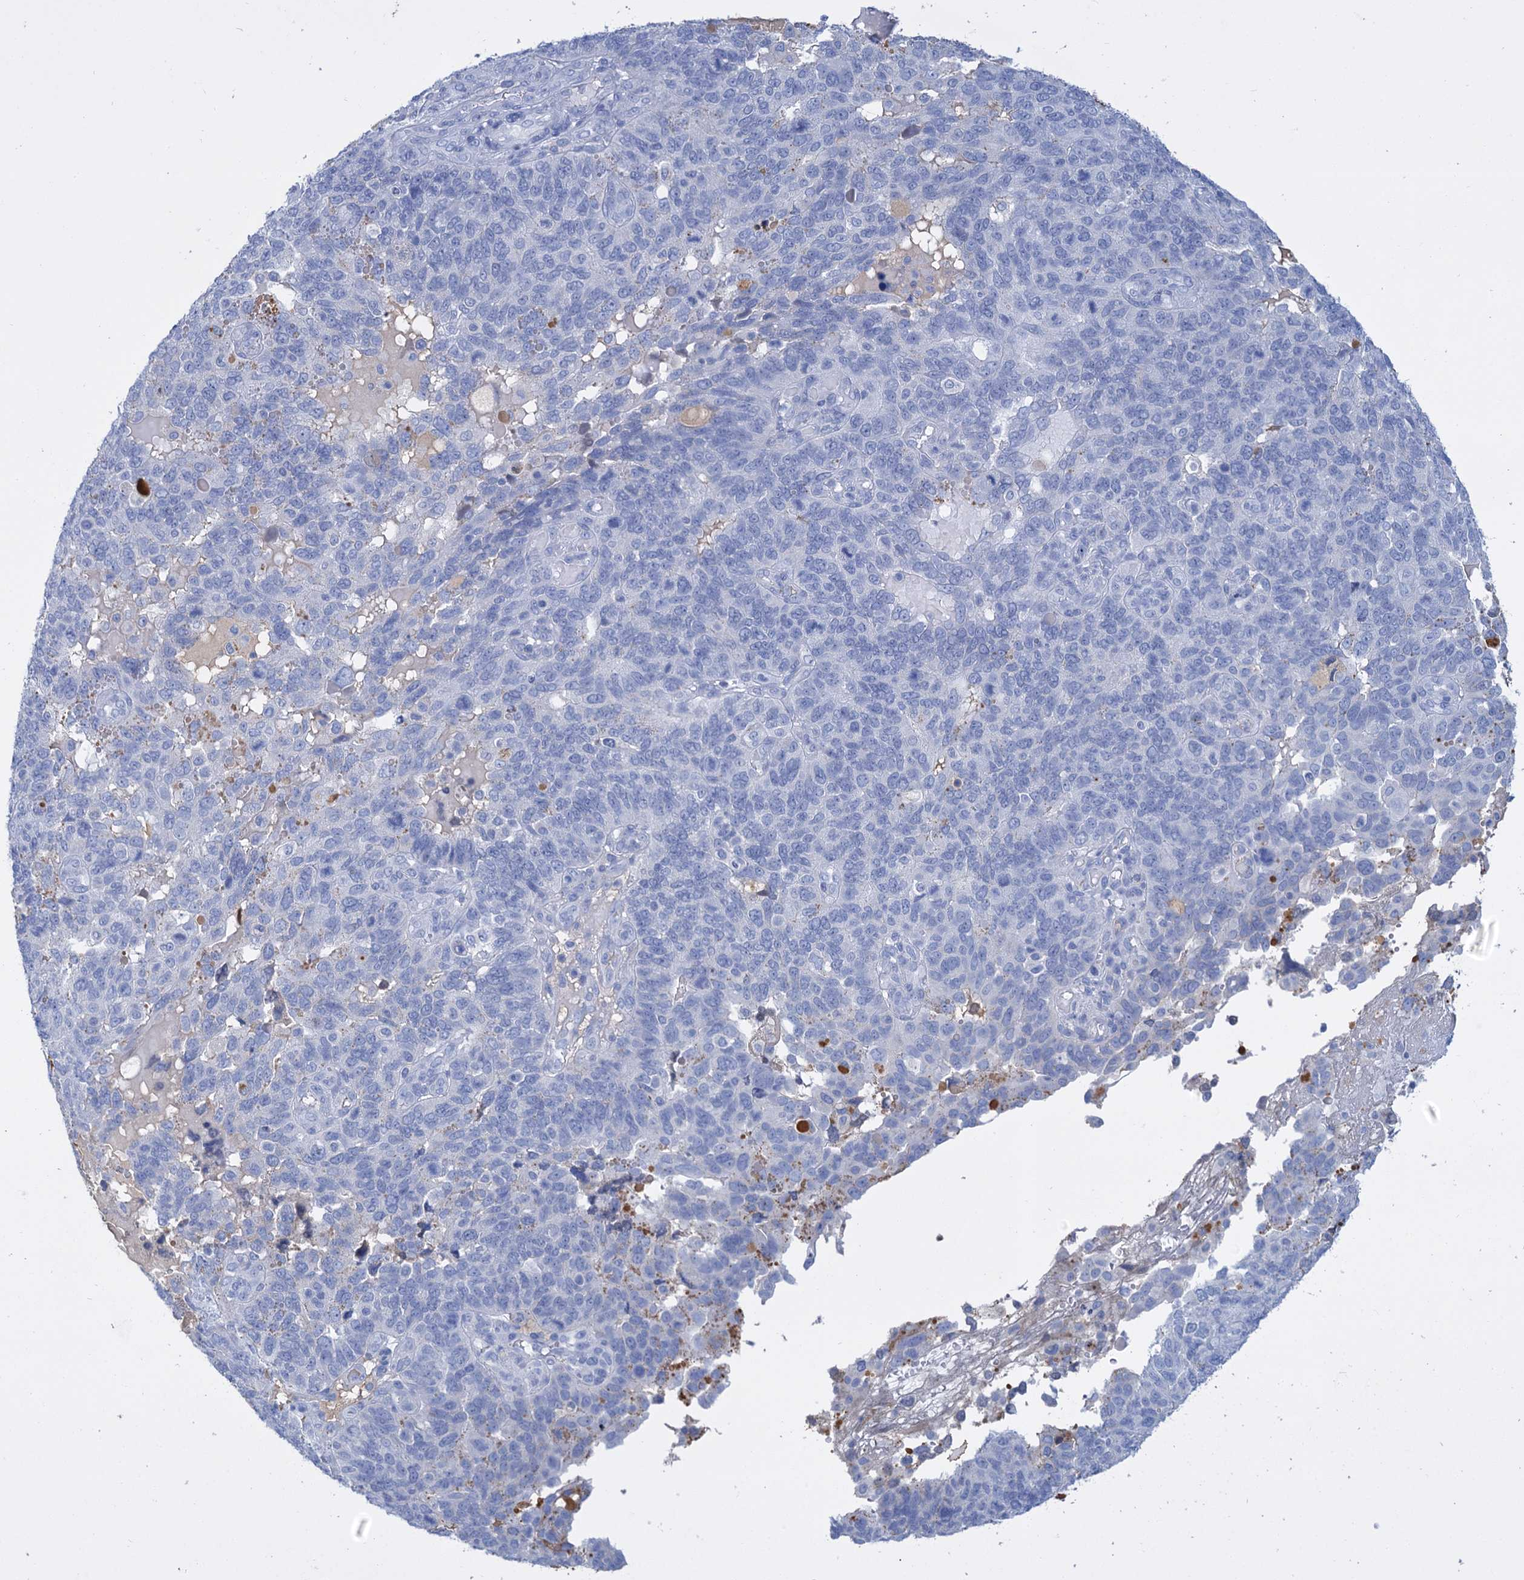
{"staining": {"intensity": "negative", "quantity": "none", "location": "none"}, "tissue": "endometrial cancer", "cell_type": "Tumor cells", "image_type": "cancer", "snomed": [{"axis": "morphology", "description": "Adenocarcinoma, NOS"}, {"axis": "topography", "description": "Endometrium"}], "caption": "Immunohistochemistry (IHC) image of neoplastic tissue: human endometrial cancer (adenocarcinoma) stained with DAB displays no significant protein staining in tumor cells.", "gene": "FBXW12", "patient": {"sex": "female", "age": 66}}